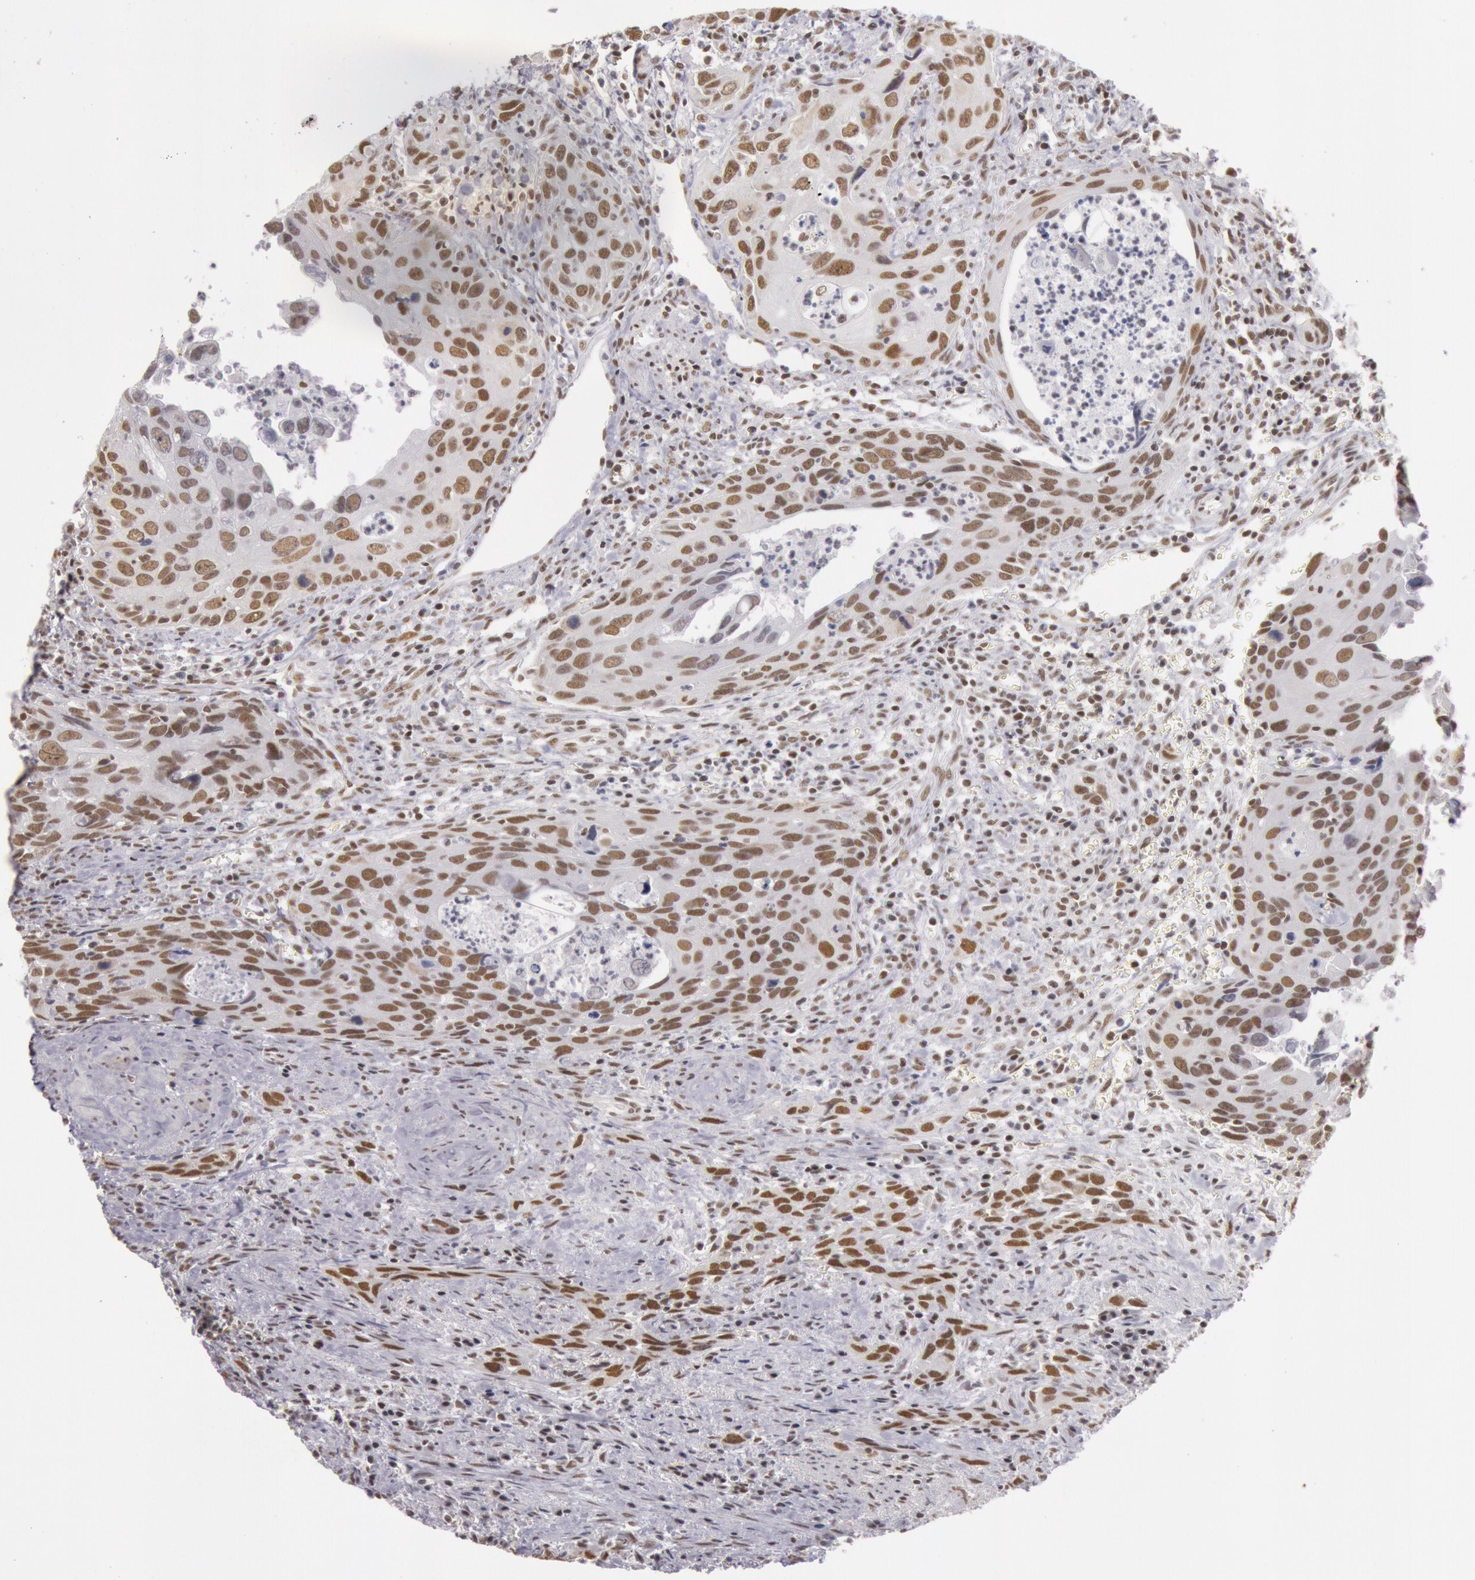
{"staining": {"intensity": "moderate", "quantity": ">75%", "location": "nuclear"}, "tissue": "urothelial cancer", "cell_type": "Tumor cells", "image_type": "cancer", "snomed": [{"axis": "morphology", "description": "Urothelial carcinoma, High grade"}, {"axis": "topography", "description": "Urinary bladder"}], "caption": "Immunohistochemical staining of human urothelial cancer reveals medium levels of moderate nuclear expression in about >75% of tumor cells. (DAB = brown stain, brightfield microscopy at high magnification).", "gene": "ESS2", "patient": {"sex": "male", "age": 71}}